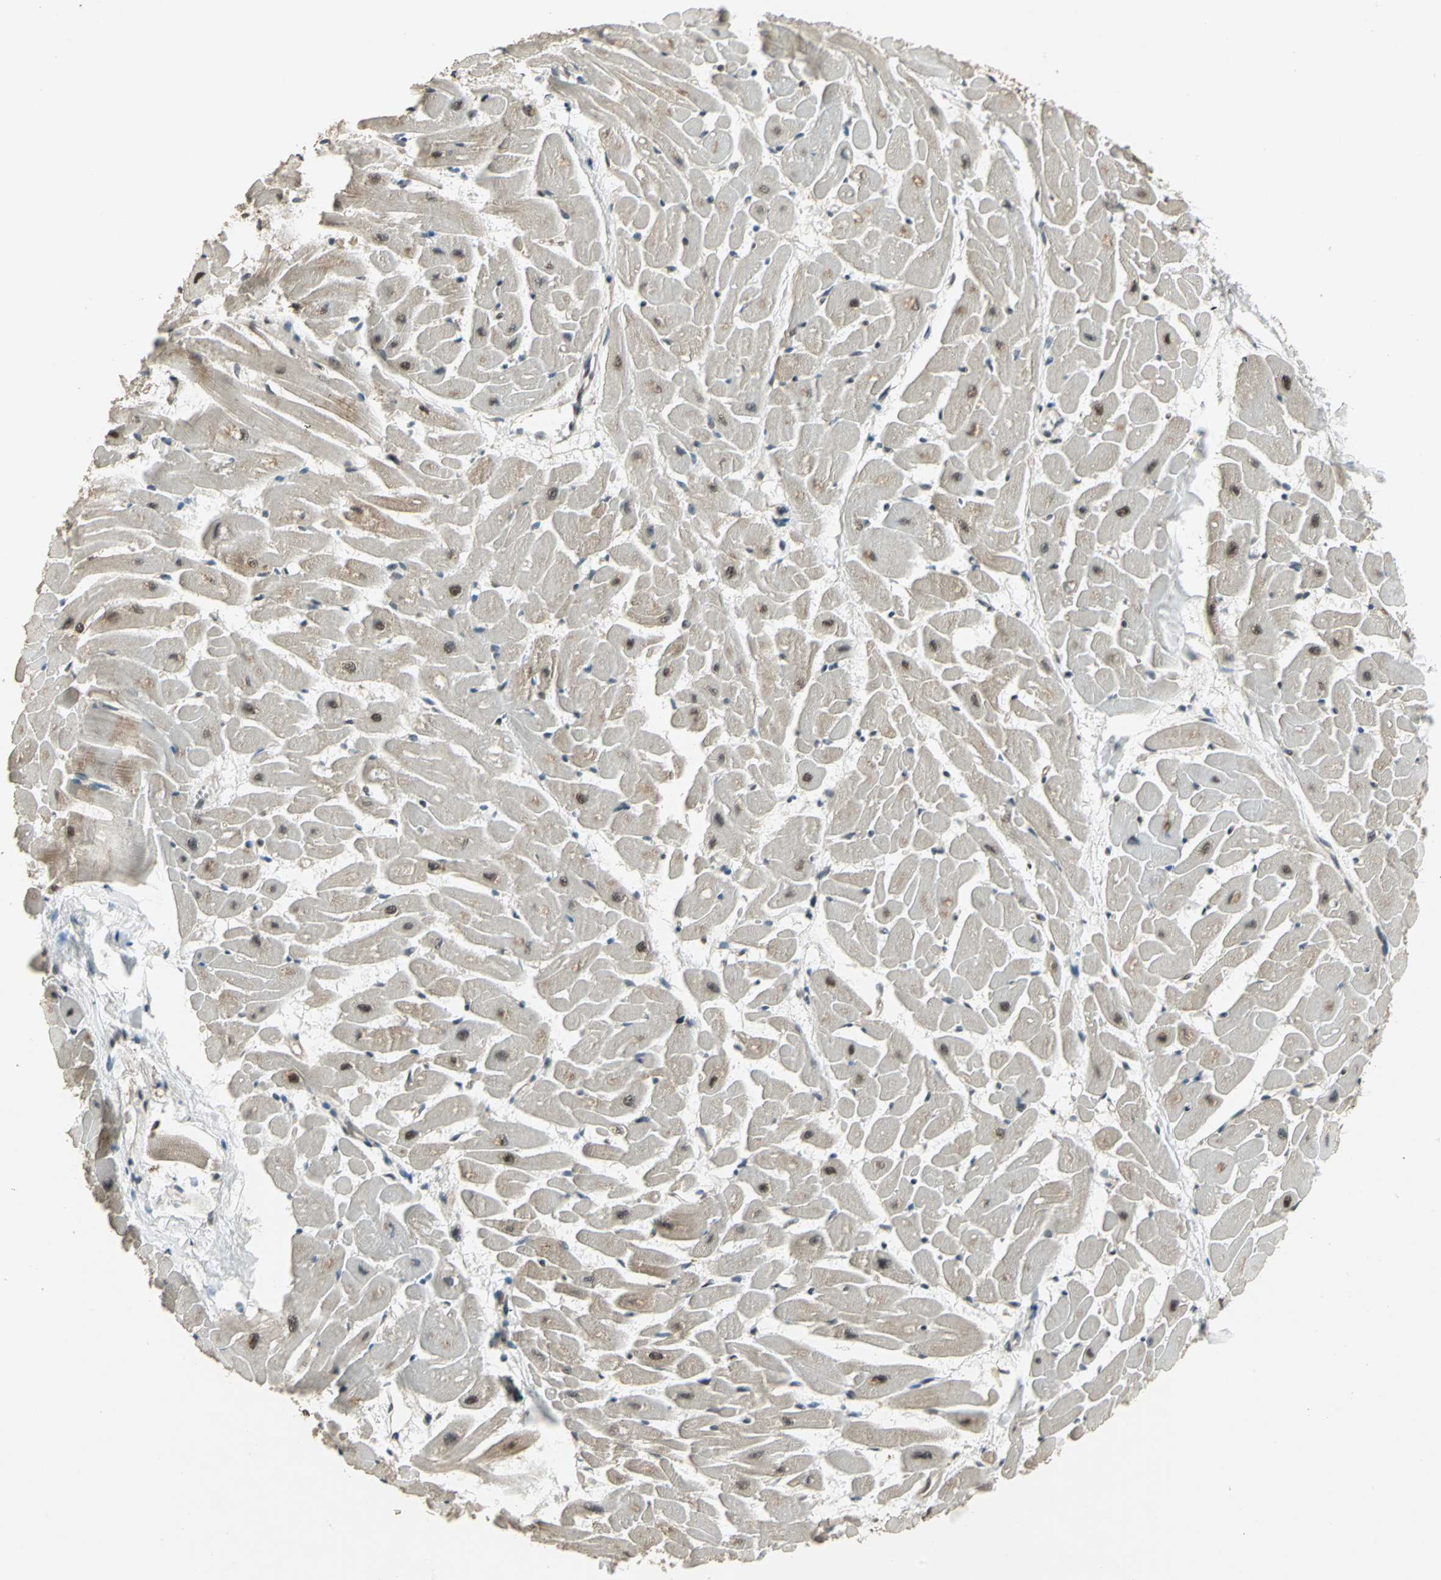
{"staining": {"intensity": "moderate", "quantity": "25%-75%", "location": "nuclear"}, "tissue": "heart muscle", "cell_type": "Cardiomyocytes", "image_type": "normal", "snomed": [{"axis": "morphology", "description": "Normal tissue, NOS"}, {"axis": "topography", "description": "Heart"}], "caption": "Immunohistochemical staining of normal heart muscle displays 25%-75% levels of moderate nuclear protein staining in approximately 25%-75% of cardiomyocytes.", "gene": "PSMC3", "patient": {"sex": "female", "age": 19}}